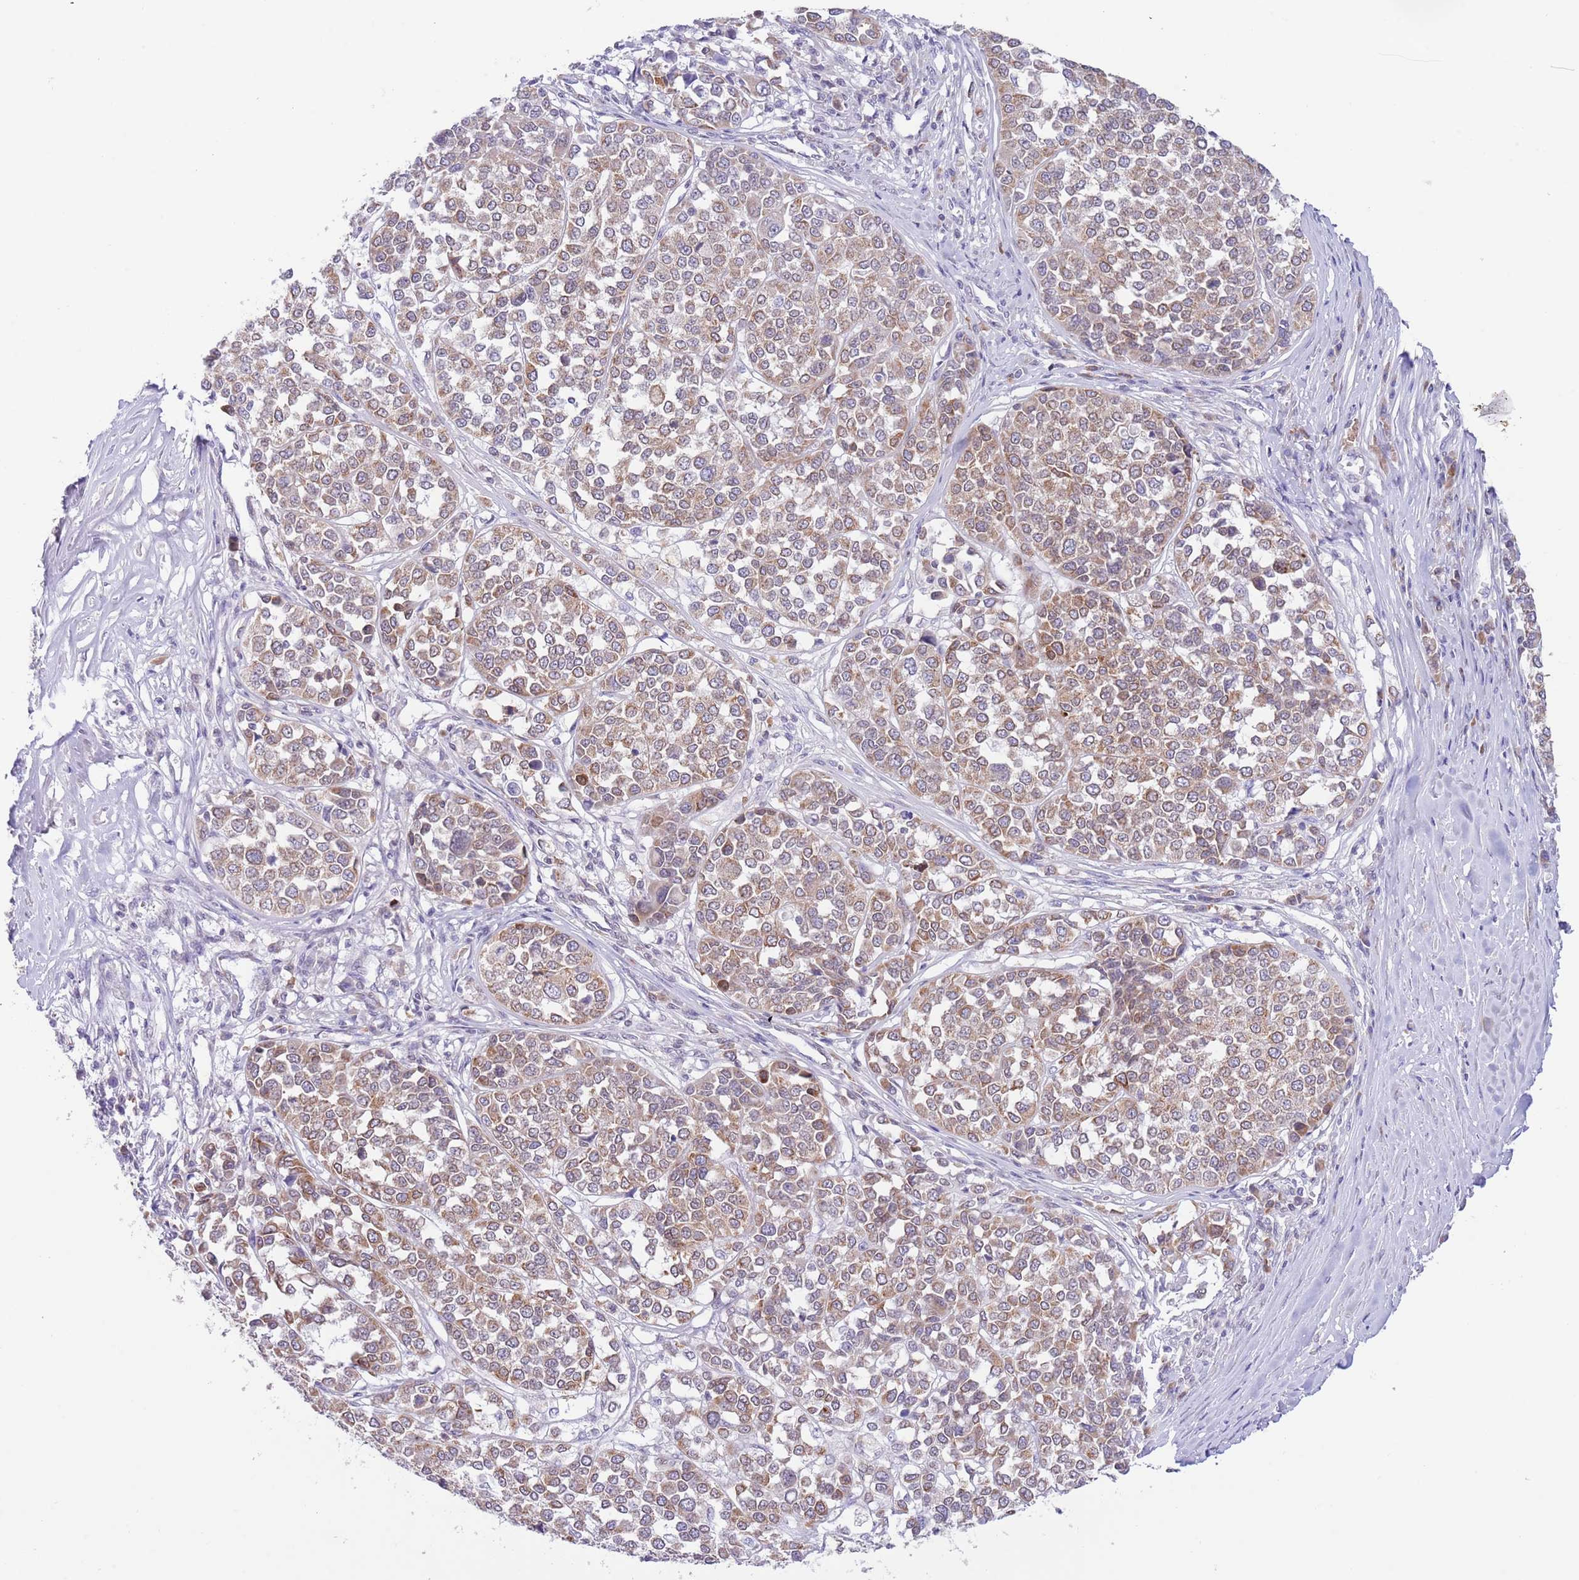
{"staining": {"intensity": "moderate", "quantity": ">75%", "location": "cytoplasmic/membranous"}, "tissue": "melanoma", "cell_type": "Tumor cells", "image_type": "cancer", "snomed": [{"axis": "morphology", "description": "Malignant melanoma, Metastatic site"}, {"axis": "topography", "description": "Lymph node"}], "caption": "A medium amount of moderate cytoplasmic/membranous staining is identified in approximately >75% of tumor cells in malignant melanoma (metastatic site) tissue.", "gene": "EBPL", "patient": {"sex": "male", "age": 44}}